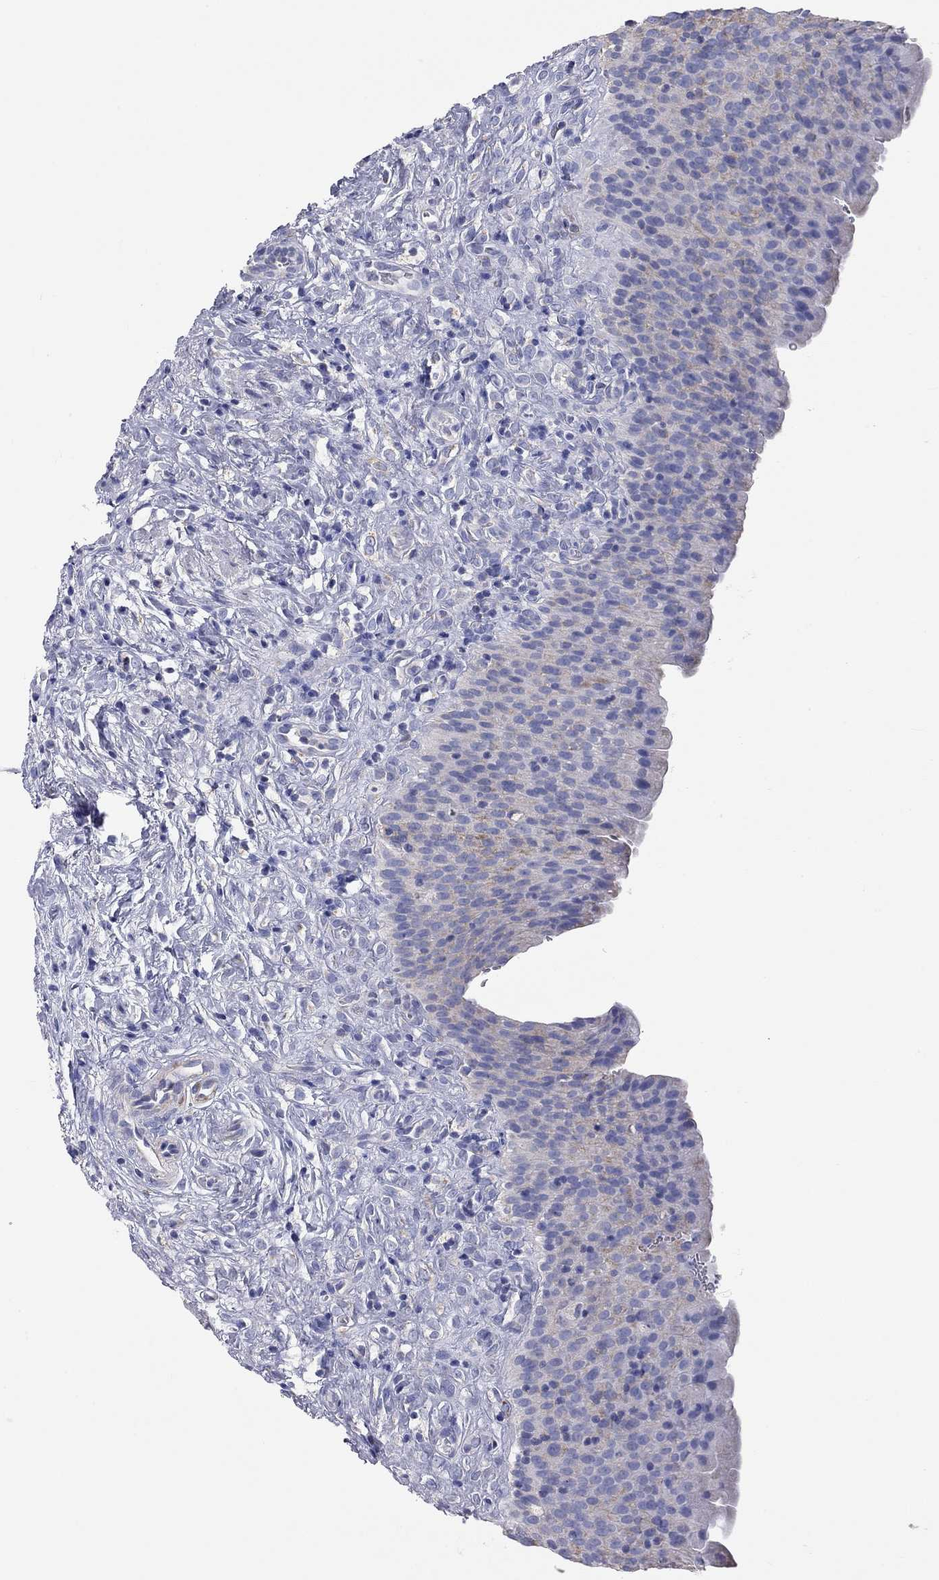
{"staining": {"intensity": "negative", "quantity": "none", "location": "none"}, "tissue": "urinary bladder", "cell_type": "Urothelial cells", "image_type": "normal", "snomed": [{"axis": "morphology", "description": "Normal tissue, NOS"}, {"axis": "topography", "description": "Urinary bladder"}], "caption": "Human urinary bladder stained for a protein using IHC displays no positivity in urothelial cells.", "gene": "RCAN1", "patient": {"sex": "male", "age": 76}}